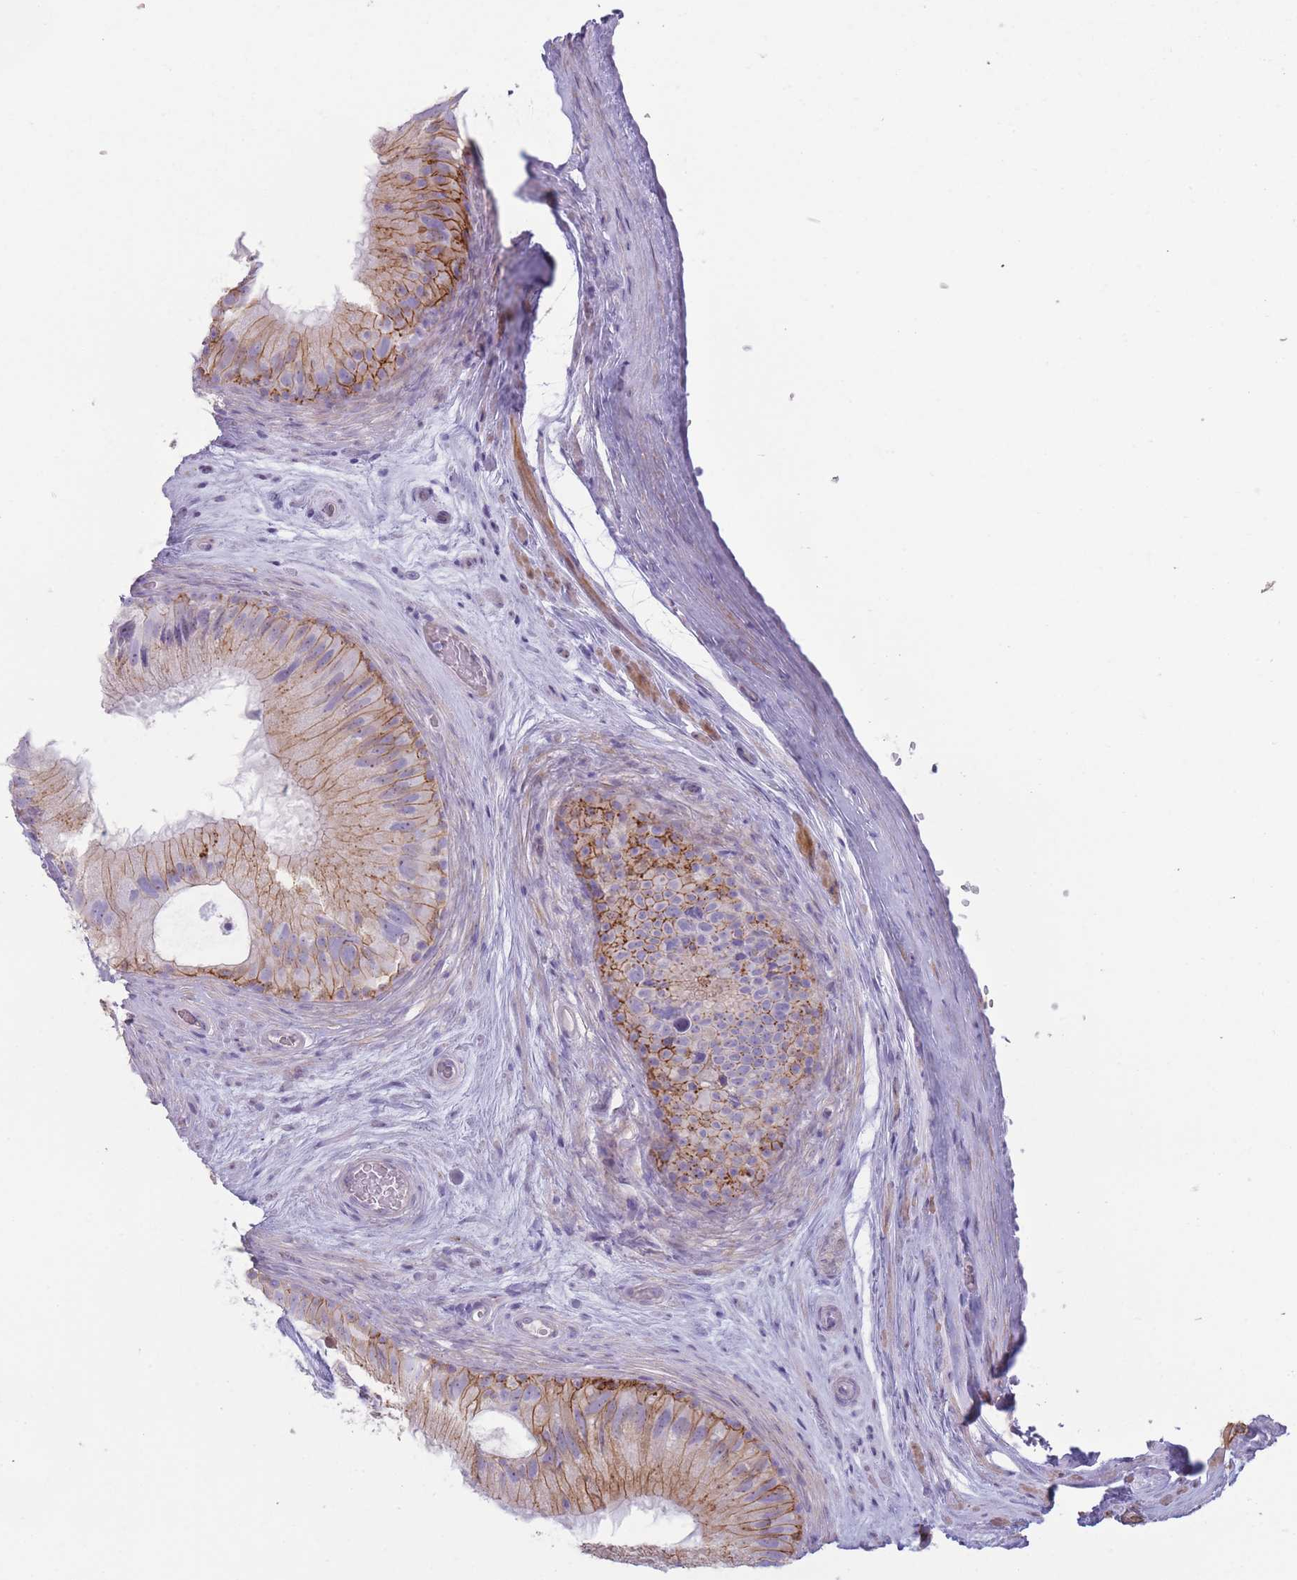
{"staining": {"intensity": "moderate", "quantity": "25%-75%", "location": "cytoplasmic/membranous"}, "tissue": "epididymis", "cell_type": "Glandular cells", "image_type": "normal", "snomed": [{"axis": "morphology", "description": "Normal tissue, NOS"}, {"axis": "topography", "description": "Epididymis"}], "caption": "Protein analysis of normal epididymis exhibits moderate cytoplasmic/membranous positivity in about 25%-75% of glandular cells.", "gene": "UTP14A", "patient": {"sex": "male", "age": 50}}